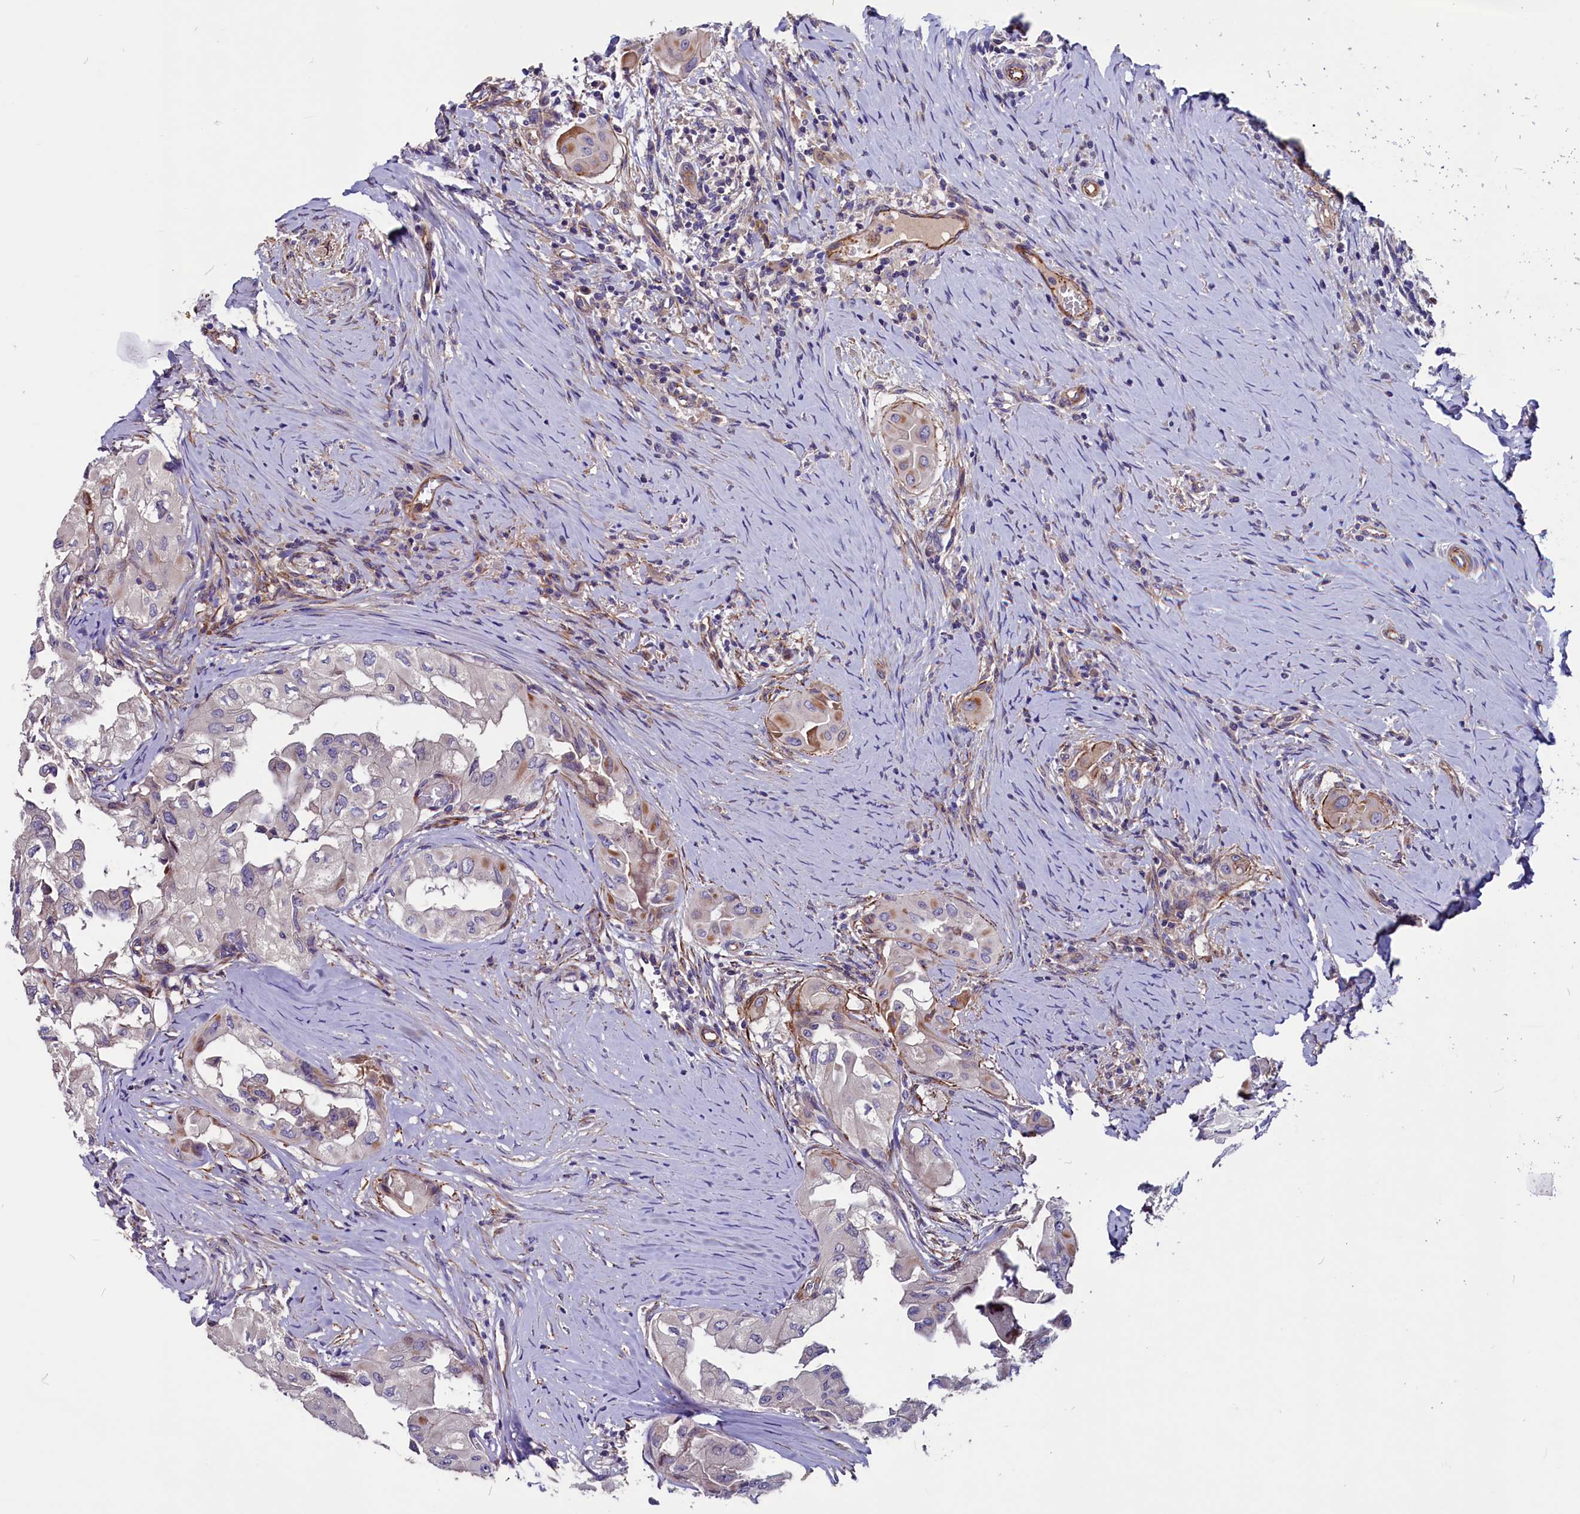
{"staining": {"intensity": "weak", "quantity": "<25%", "location": "cytoplasmic/membranous"}, "tissue": "thyroid cancer", "cell_type": "Tumor cells", "image_type": "cancer", "snomed": [{"axis": "morphology", "description": "Papillary adenocarcinoma, NOS"}, {"axis": "topography", "description": "Thyroid gland"}], "caption": "Image shows no protein positivity in tumor cells of papillary adenocarcinoma (thyroid) tissue. (Brightfield microscopy of DAB (3,3'-diaminobenzidine) immunohistochemistry (IHC) at high magnification).", "gene": "ZNF749", "patient": {"sex": "female", "age": 59}}